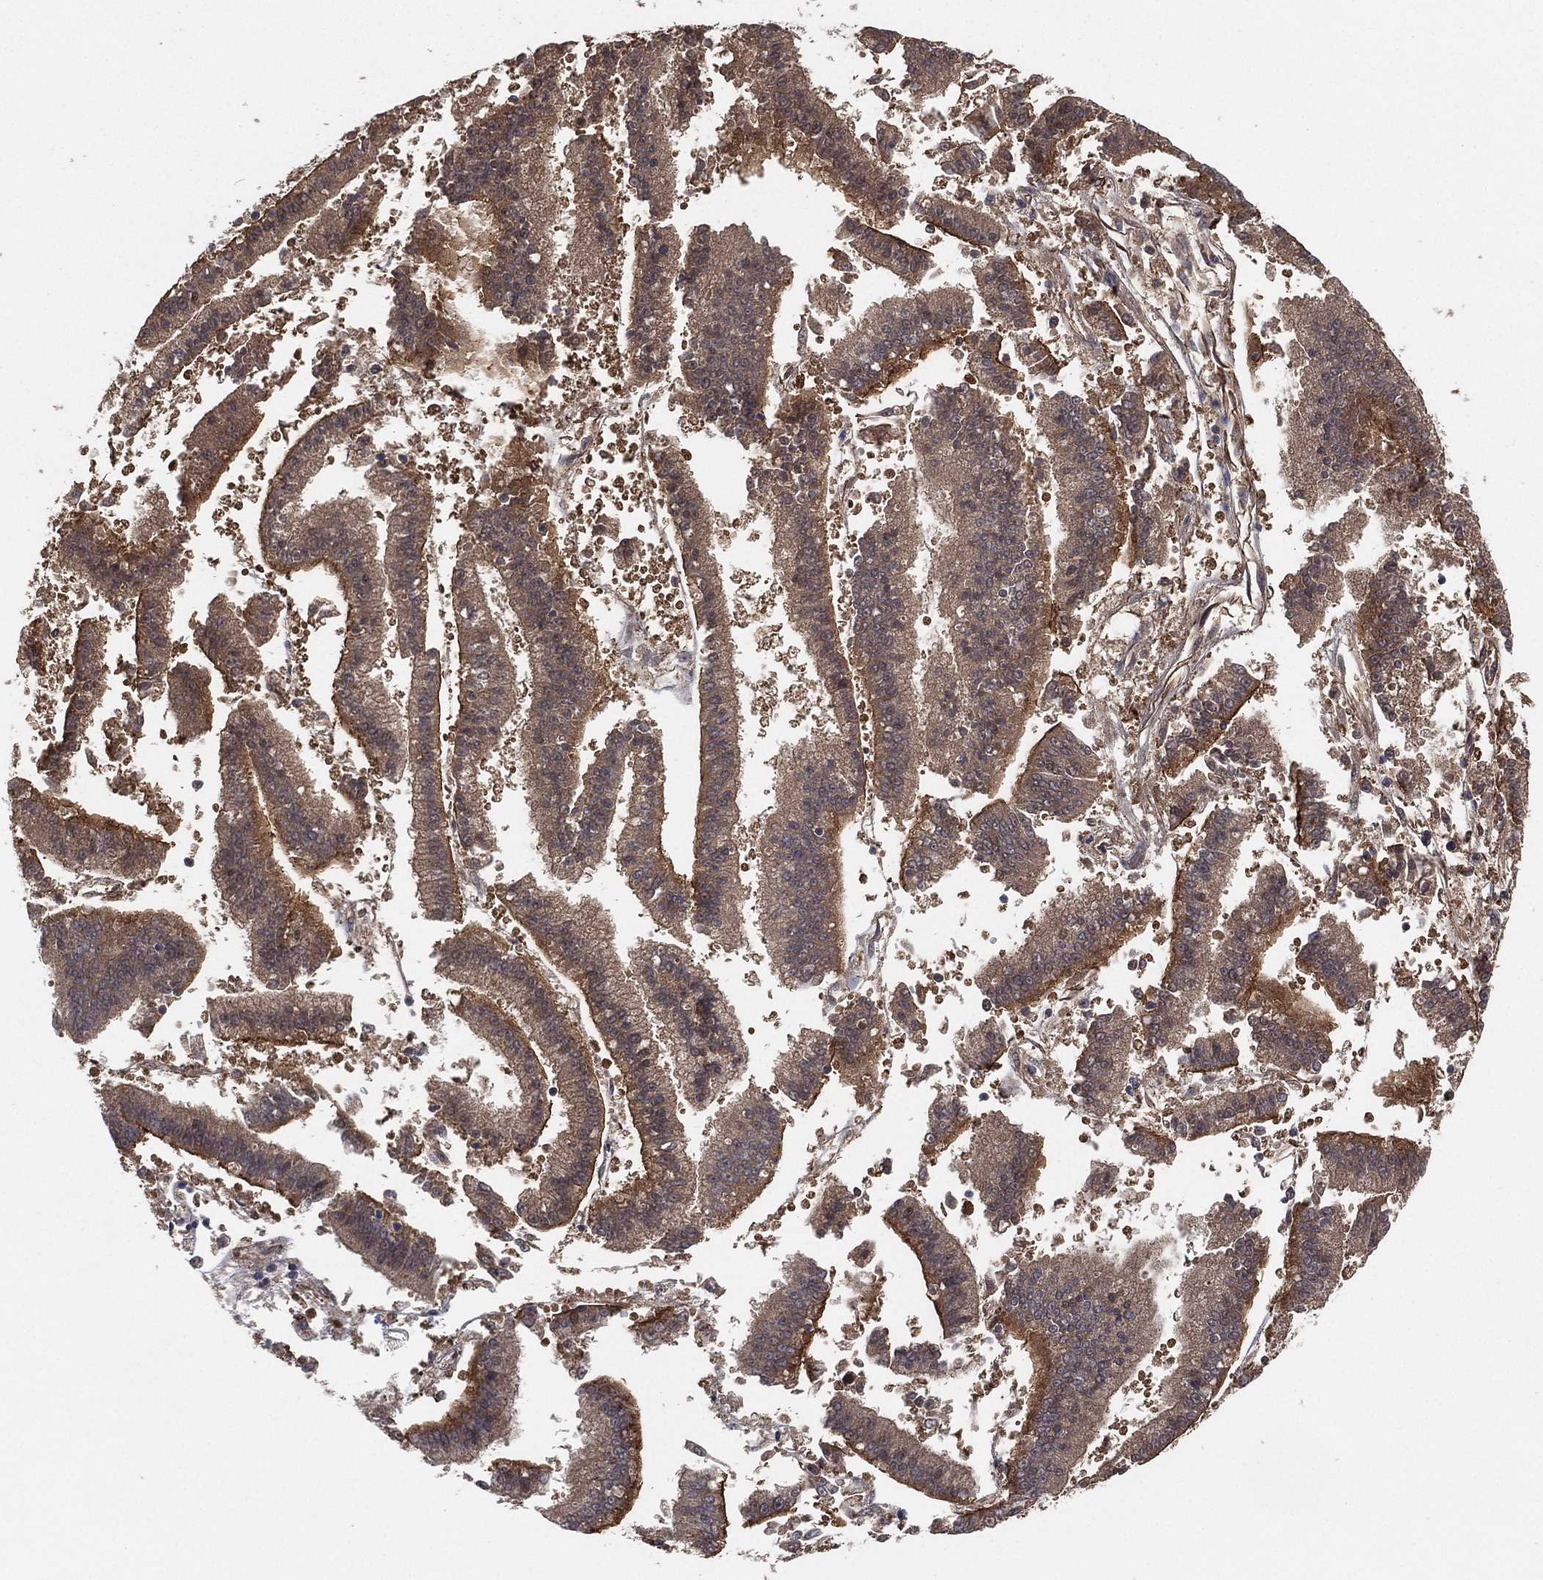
{"staining": {"intensity": "strong", "quantity": "25%-75%", "location": "cytoplasmic/membranous"}, "tissue": "endometrial cancer", "cell_type": "Tumor cells", "image_type": "cancer", "snomed": [{"axis": "morphology", "description": "Adenocarcinoma, NOS"}, {"axis": "topography", "description": "Endometrium"}], "caption": "The photomicrograph shows staining of endometrial adenocarcinoma, revealing strong cytoplasmic/membranous protein staining (brown color) within tumor cells.", "gene": "PSMG4", "patient": {"sex": "female", "age": 66}}